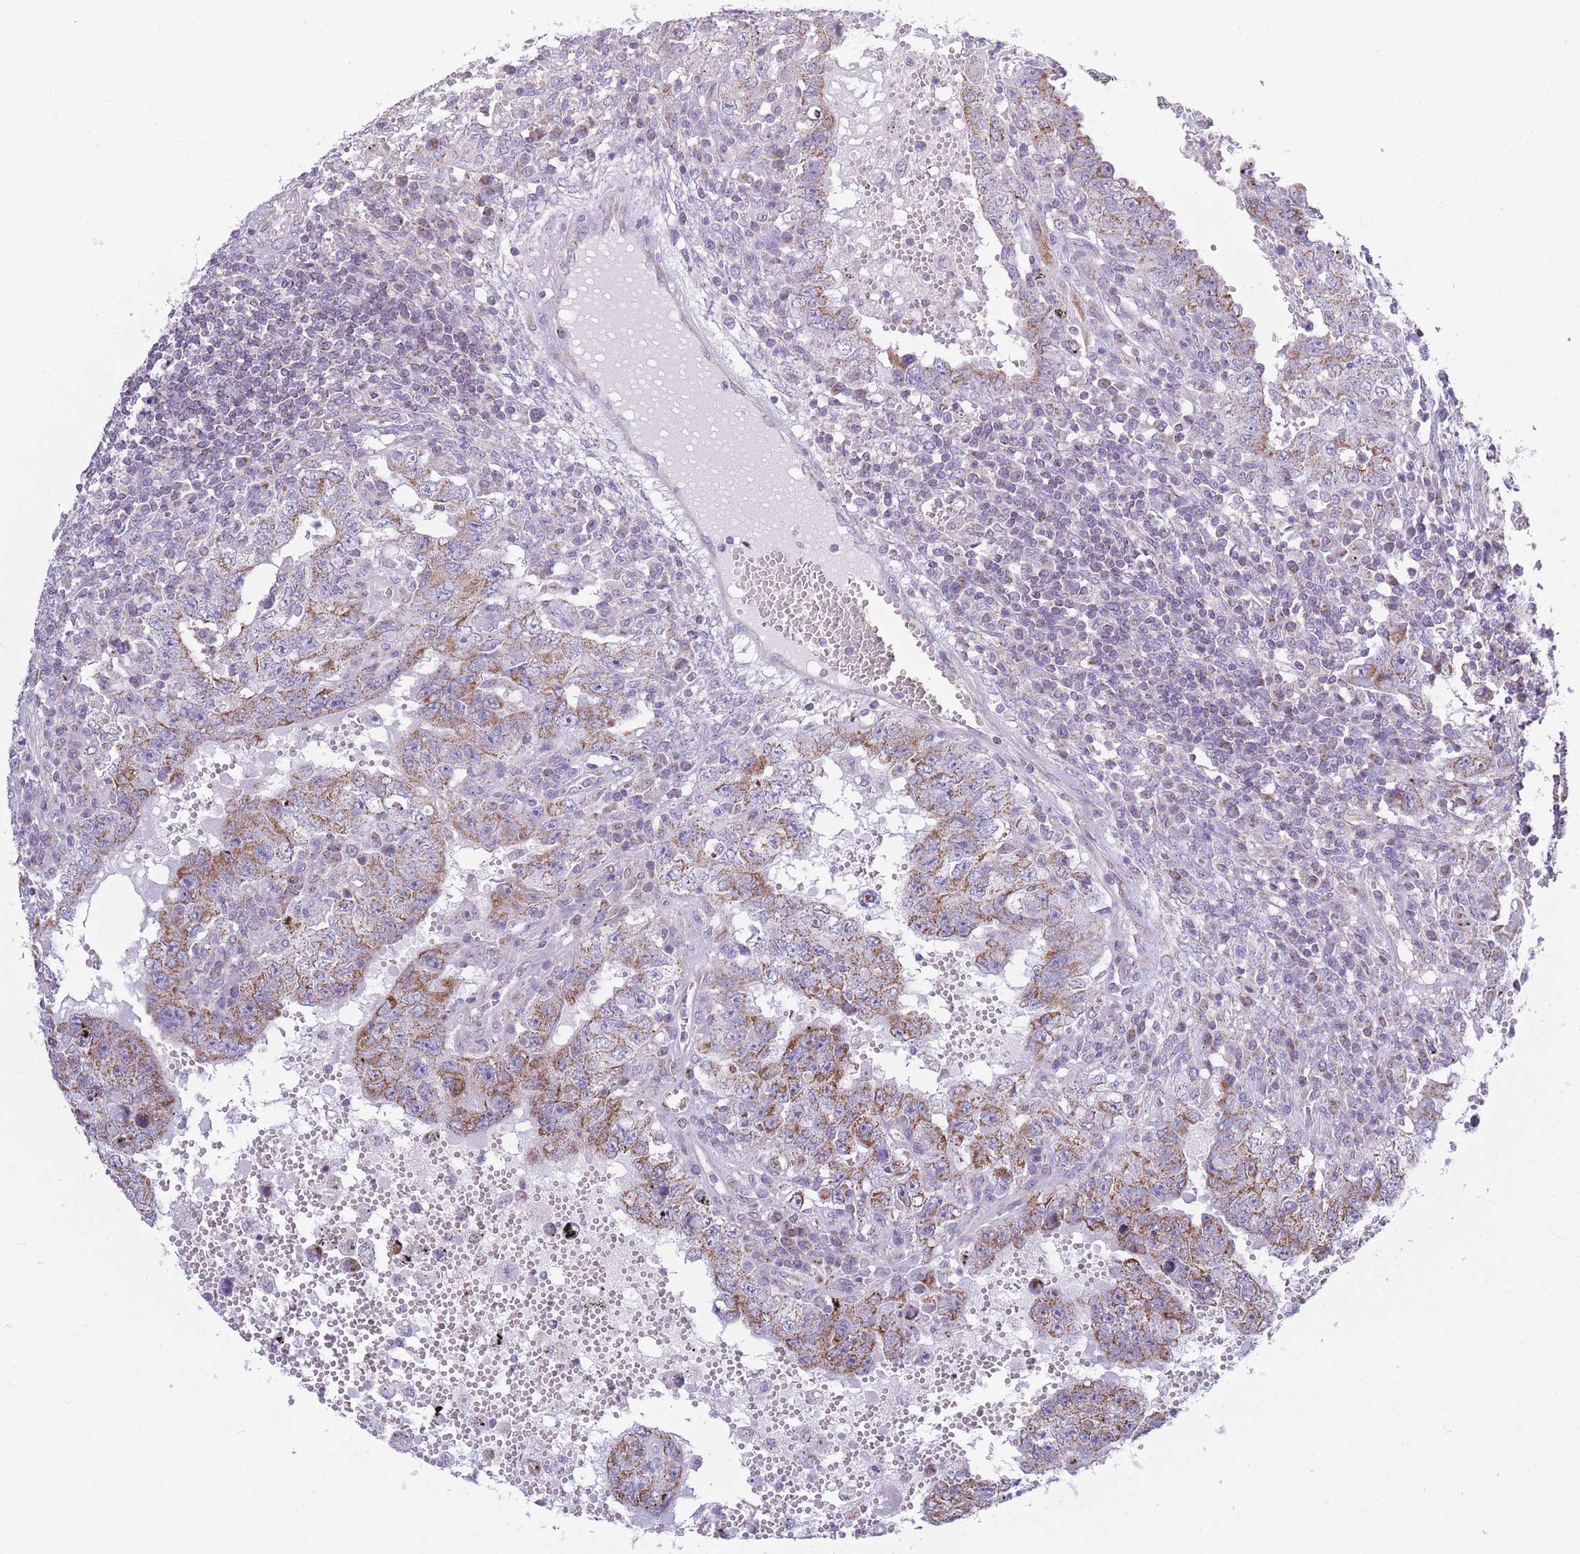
{"staining": {"intensity": "moderate", "quantity": "25%-75%", "location": "cytoplasmic/membranous"}, "tissue": "testis cancer", "cell_type": "Tumor cells", "image_type": "cancer", "snomed": [{"axis": "morphology", "description": "Carcinoma, Embryonal, NOS"}, {"axis": "topography", "description": "Testis"}], "caption": "Immunohistochemical staining of testis cancer (embryonal carcinoma) reveals medium levels of moderate cytoplasmic/membranous expression in approximately 25%-75% of tumor cells.", "gene": "PDHA1", "patient": {"sex": "male", "age": 26}}